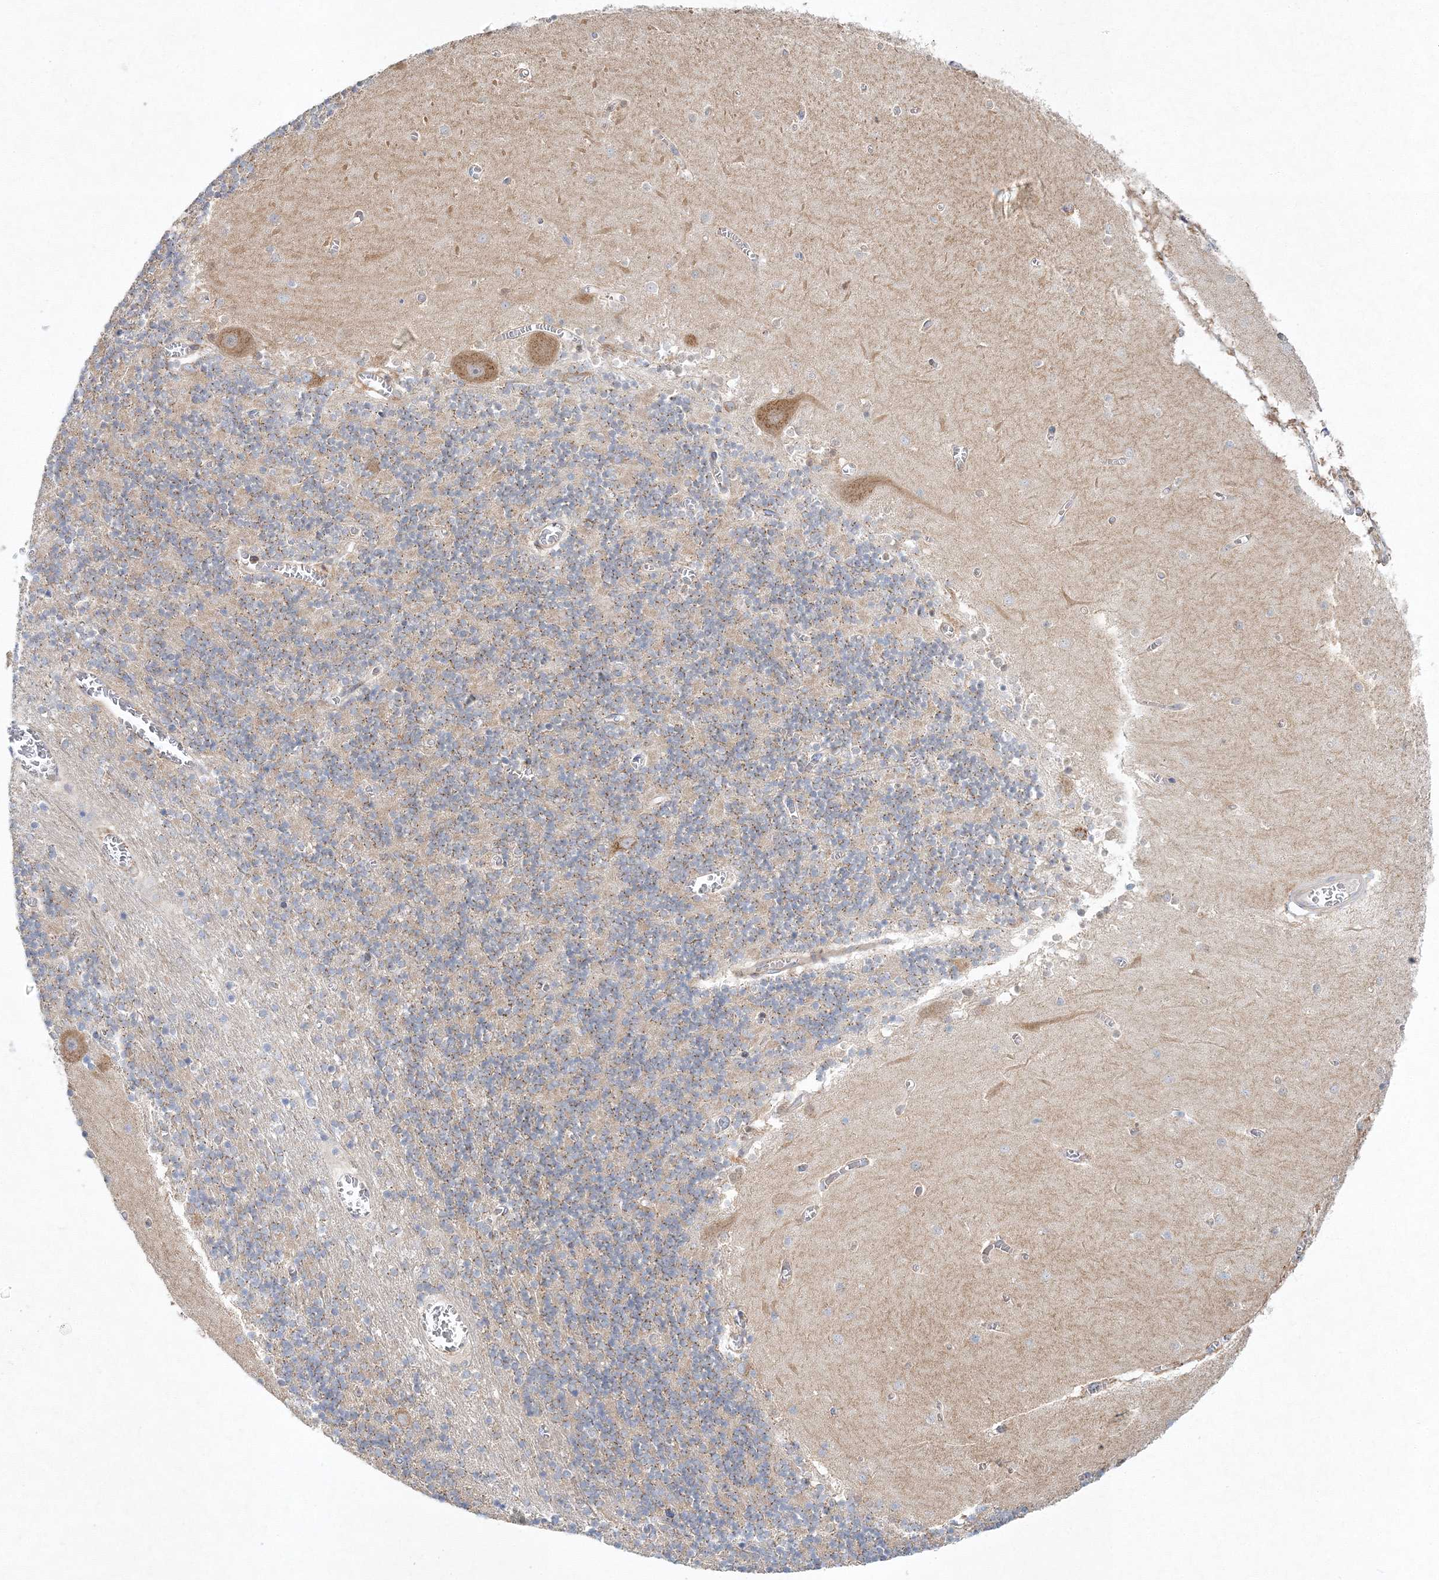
{"staining": {"intensity": "weak", "quantity": "25%-75%", "location": "cytoplasmic/membranous"}, "tissue": "cerebellum", "cell_type": "Cells in granular layer", "image_type": "normal", "snomed": [{"axis": "morphology", "description": "Normal tissue, NOS"}, {"axis": "topography", "description": "Cerebellum"}], "caption": "A low amount of weak cytoplasmic/membranous staining is appreciated in approximately 25%-75% of cells in granular layer in normal cerebellum.", "gene": "SEC23IP", "patient": {"sex": "female", "age": 28}}